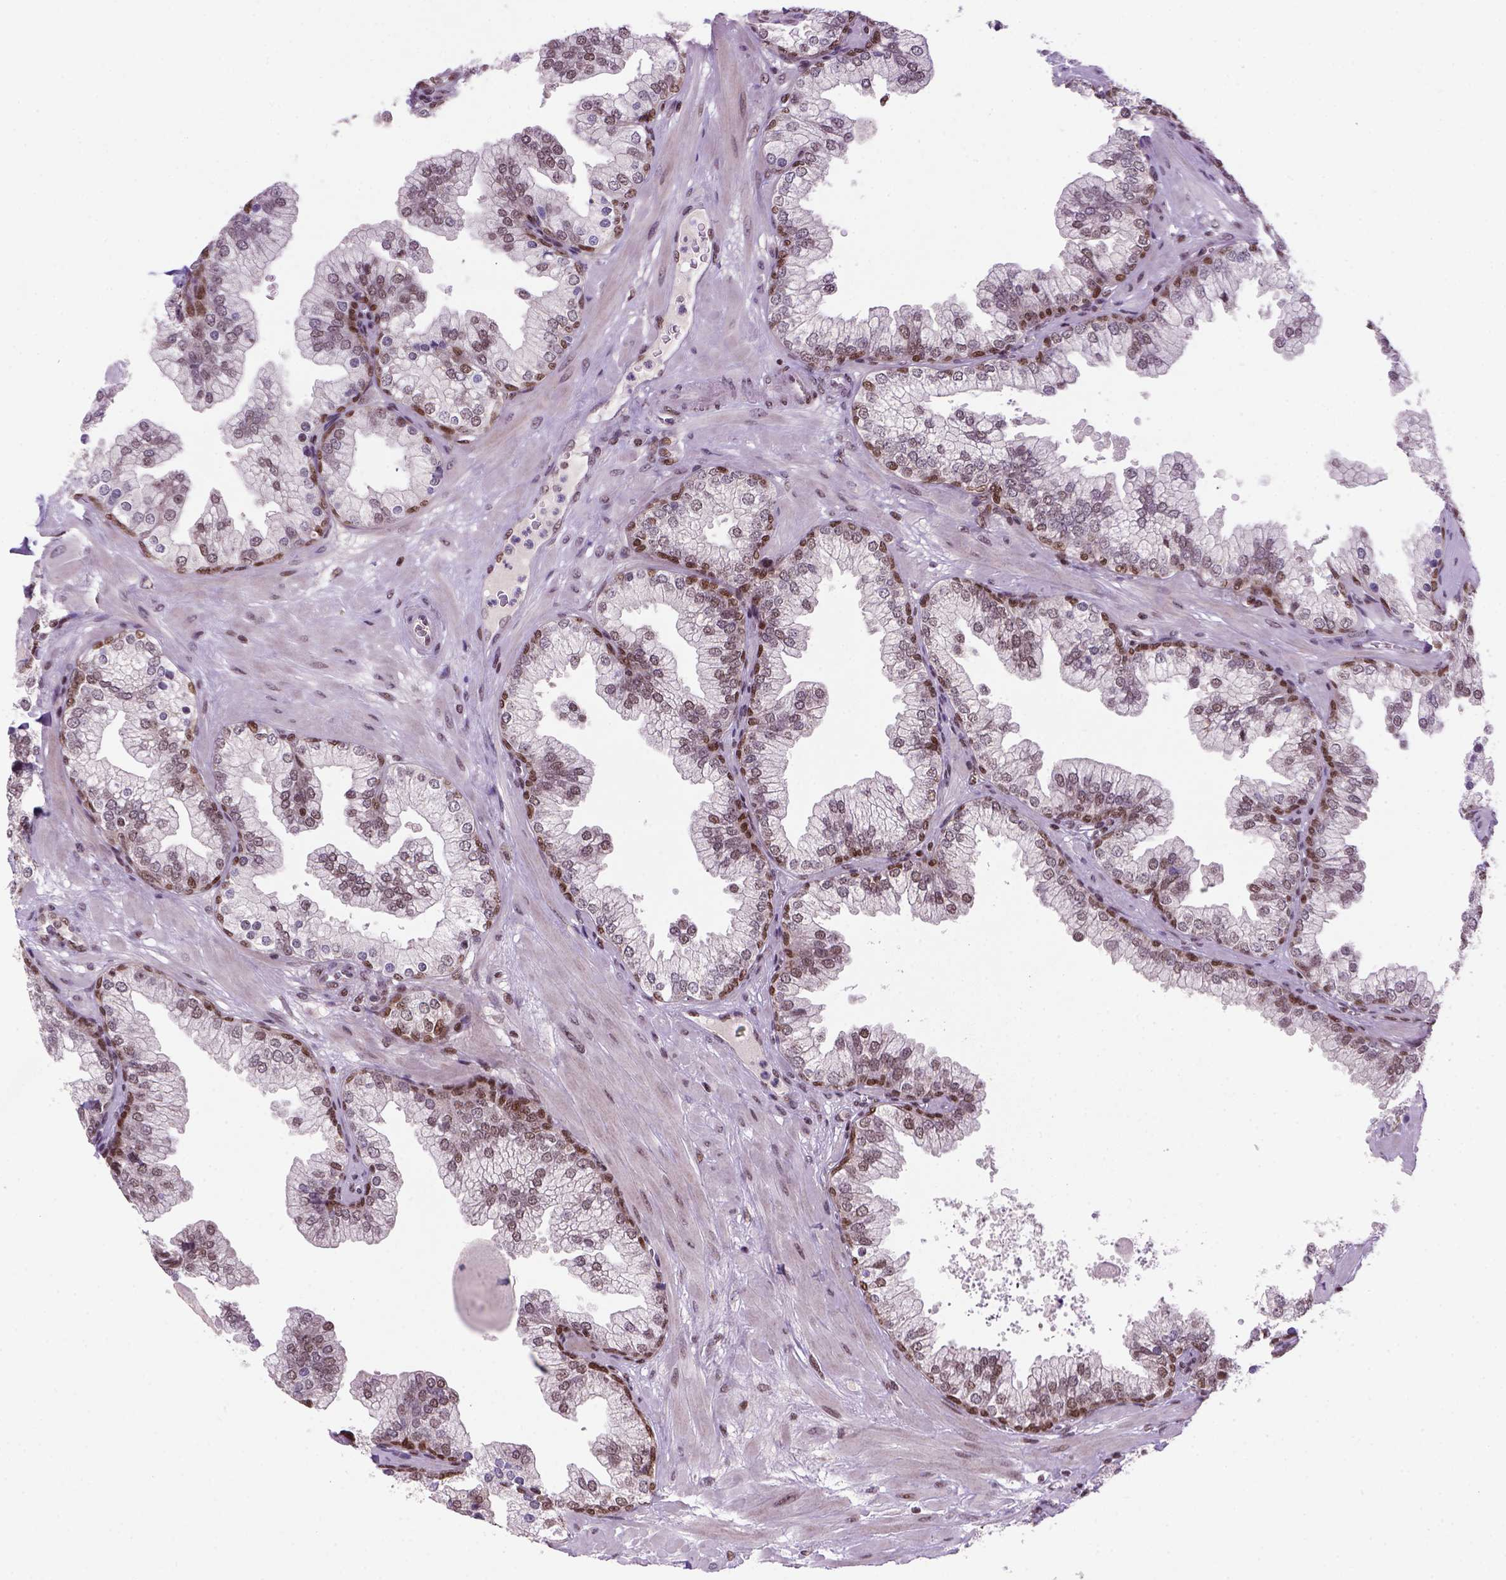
{"staining": {"intensity": "moderate", "quantity": "25%-75%", "location": "nuclear"}, "tissue": "prostate", "cell_type": "Glandular cells", "image_type": "normal", "snomed": [{"axis": "morphology", "description": "Normal tissue, NOS"}, {"axis": "topography", "description": "Prostate"}, {"axis": "topography", "description": "Peripheral nerve tissue"}], "caption": "Brown immunohistochemical staining in benign prostate displays moderate nuclear positivity in about 25%-75% of glandular cells.", "gene": "MGMT", "patient": {"sex": "male", "age": 61}}